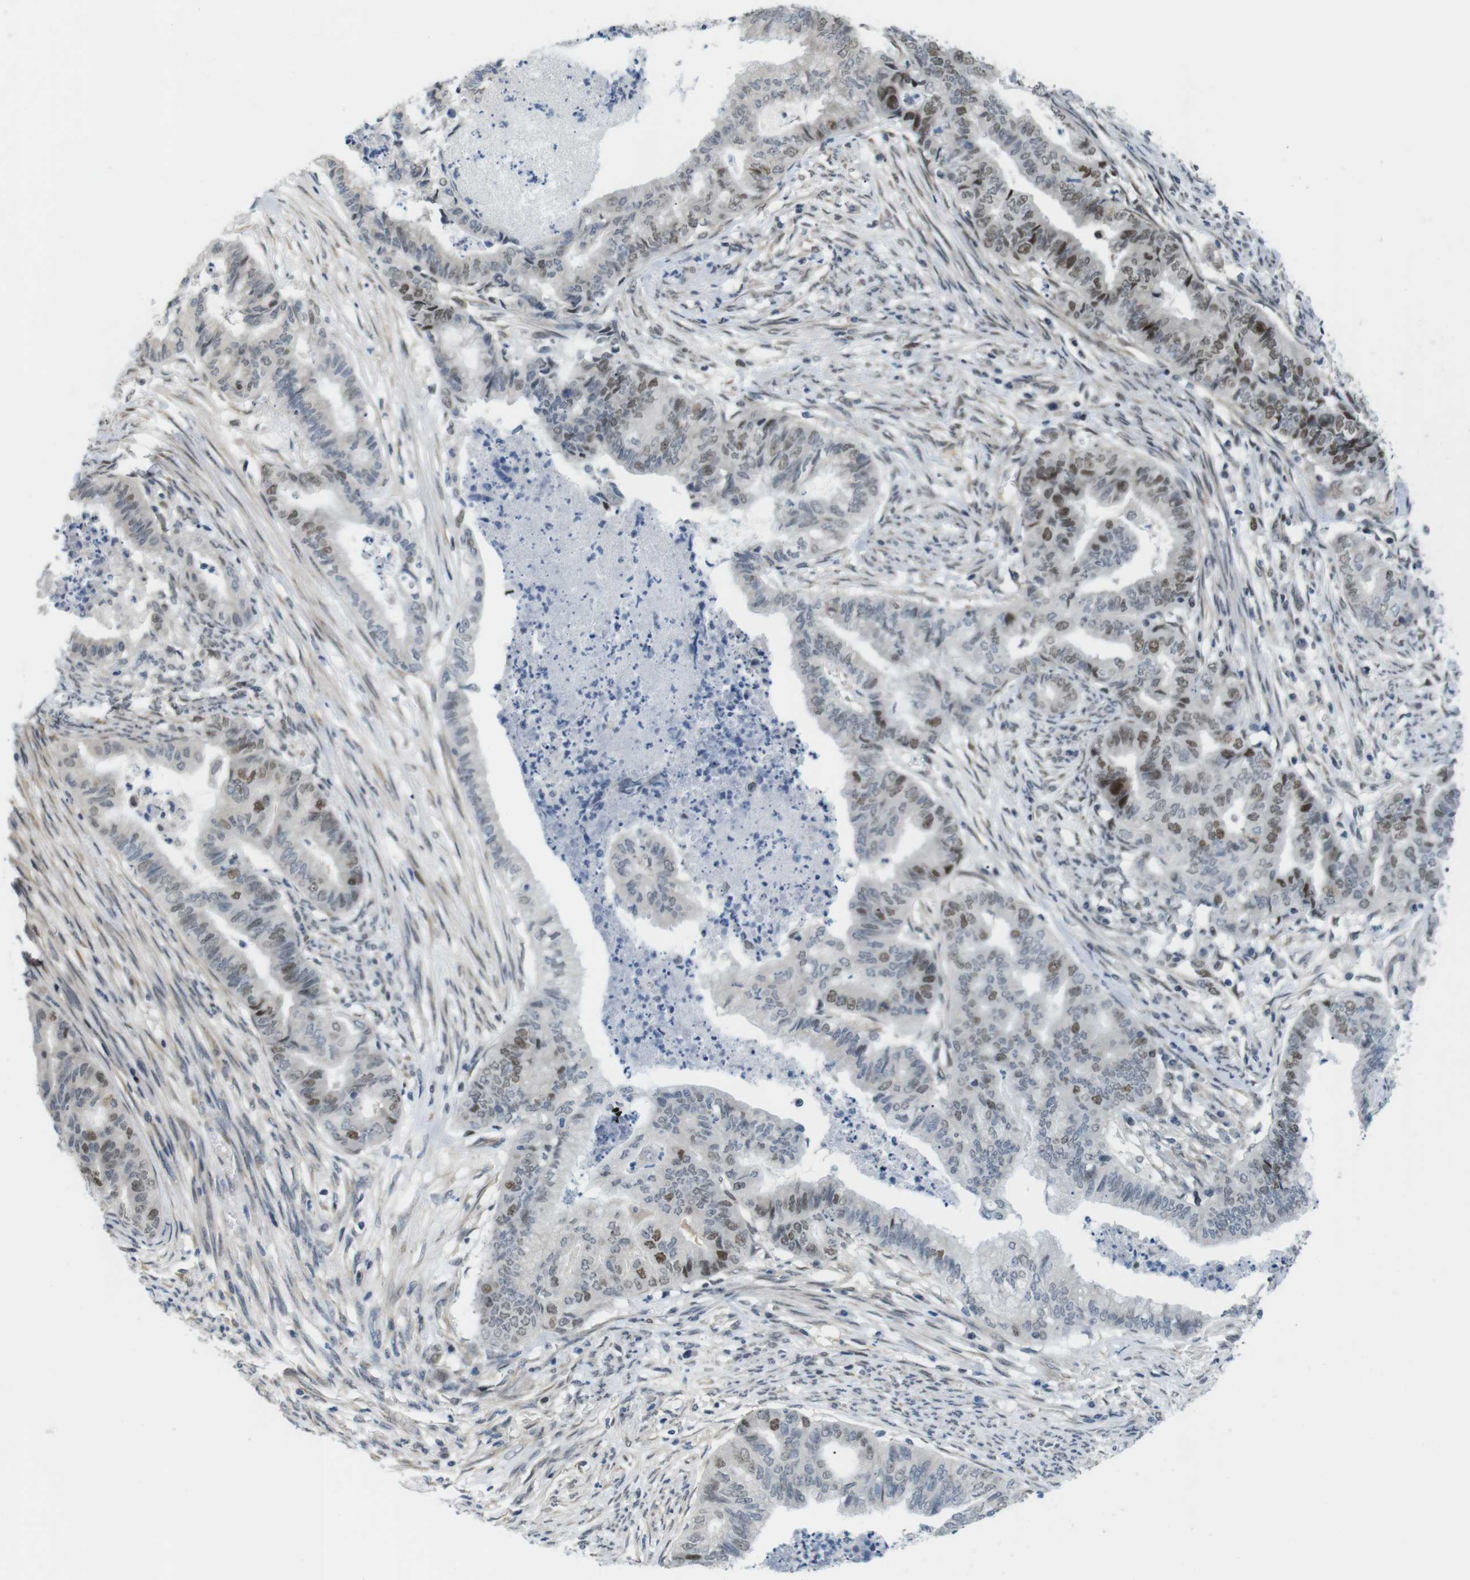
{"staining": {"intensity": "moderate", "quantity": "25%-75%", "location": "nuclear"}, "tissue": "endometrial cancer", "cell_type": "Tumor cells", "image_type": "cancer", "snomed": [{"axis": "morphology", "description": "Adenocarcinoma, NOS"}, {"axis": "topography", "description": "Endometrium"}], "caption": "Immunohistochemistry (IHC) image of human endometrial cancer stained for a protein (brown), which demonstrates medium levels of moderate nuclear expression in about 25%-75% of tumor cells.", "gene": "SMCO2", "patient": {"sex": "female", "age": 79}}